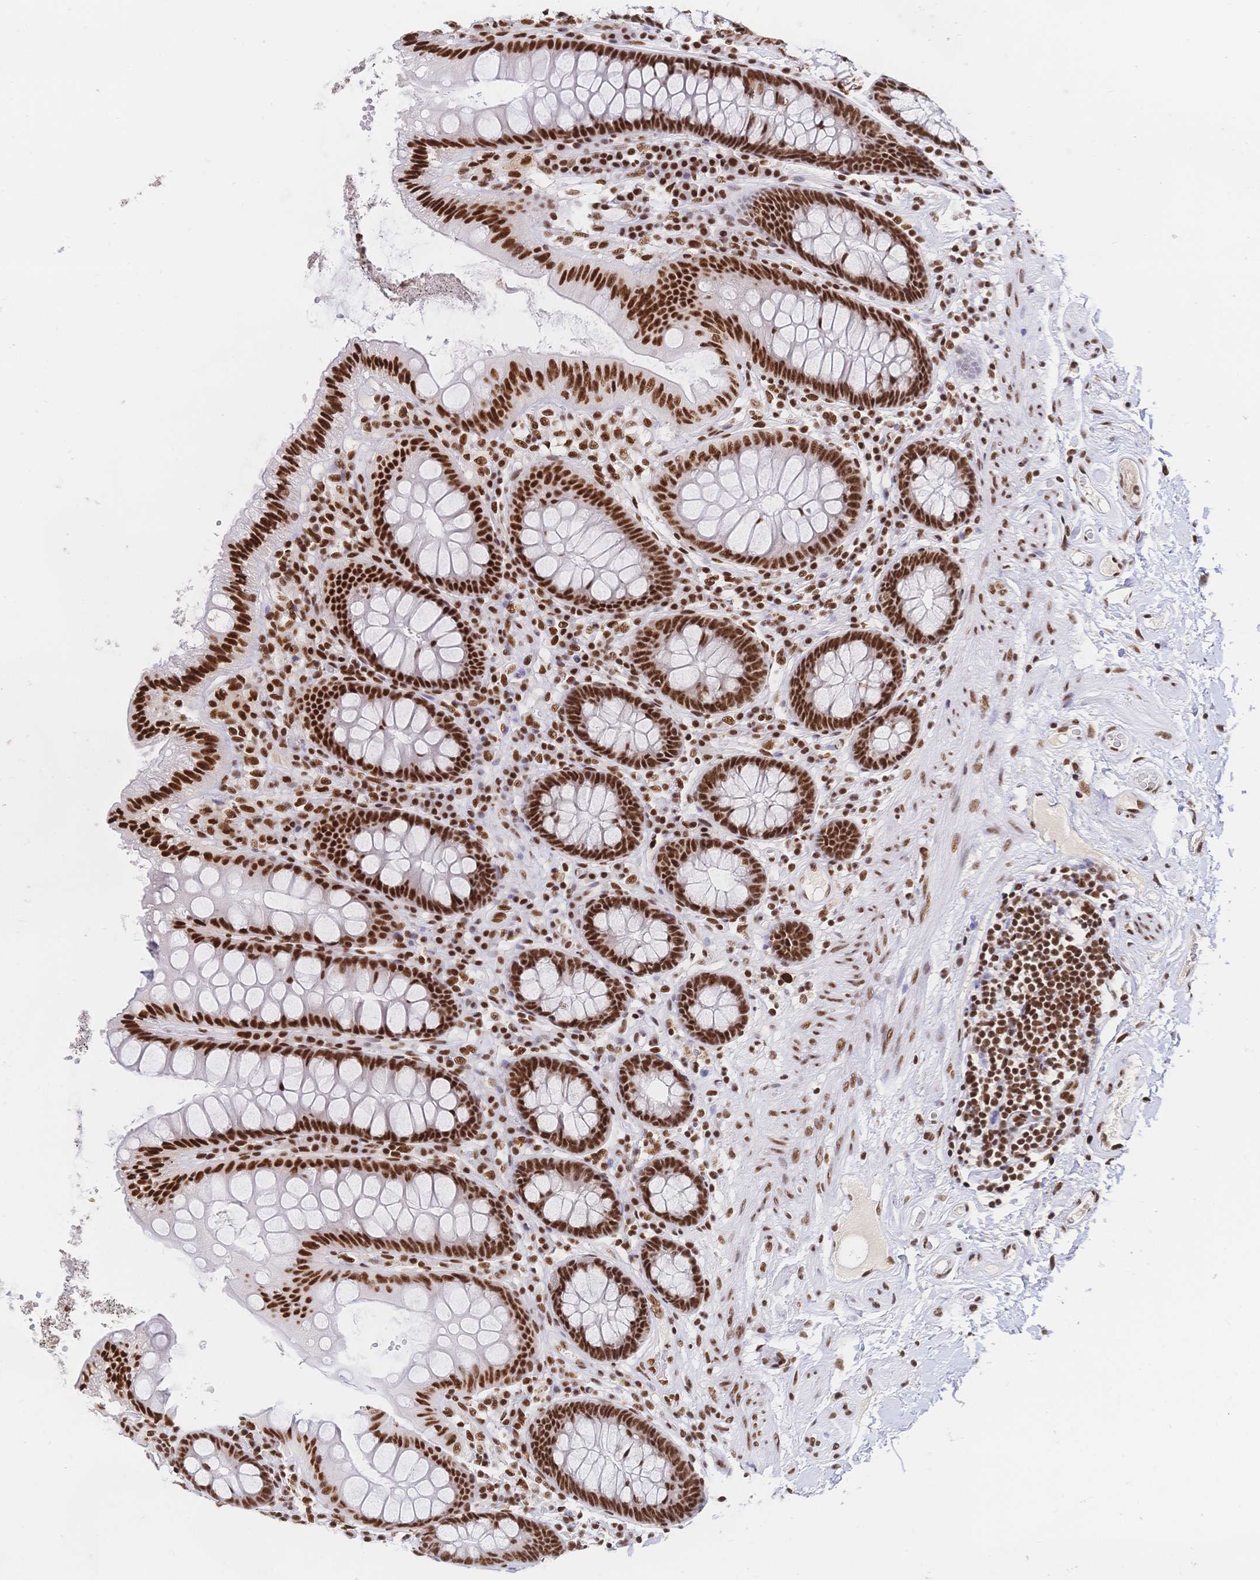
{"staining": {"intensity": "moderate", "quantity": ">75%", "location": "nuclear"}, "tissue": "colon", "cell_type": "Endothelial cells", "image_type": "normal", "snomed": [{"axis": "morphology", "description": "Normal tissue, NOS"}, {"axis": "topography", "description": "Colon"}], "caption": "Brown immunohistochemical staining in normal colon demonstrates moderate nuclear positivity in approximately >75% of endothelial cells.", "gene": "SRSF1", "patient": {"sex": "male", "age": 84}}